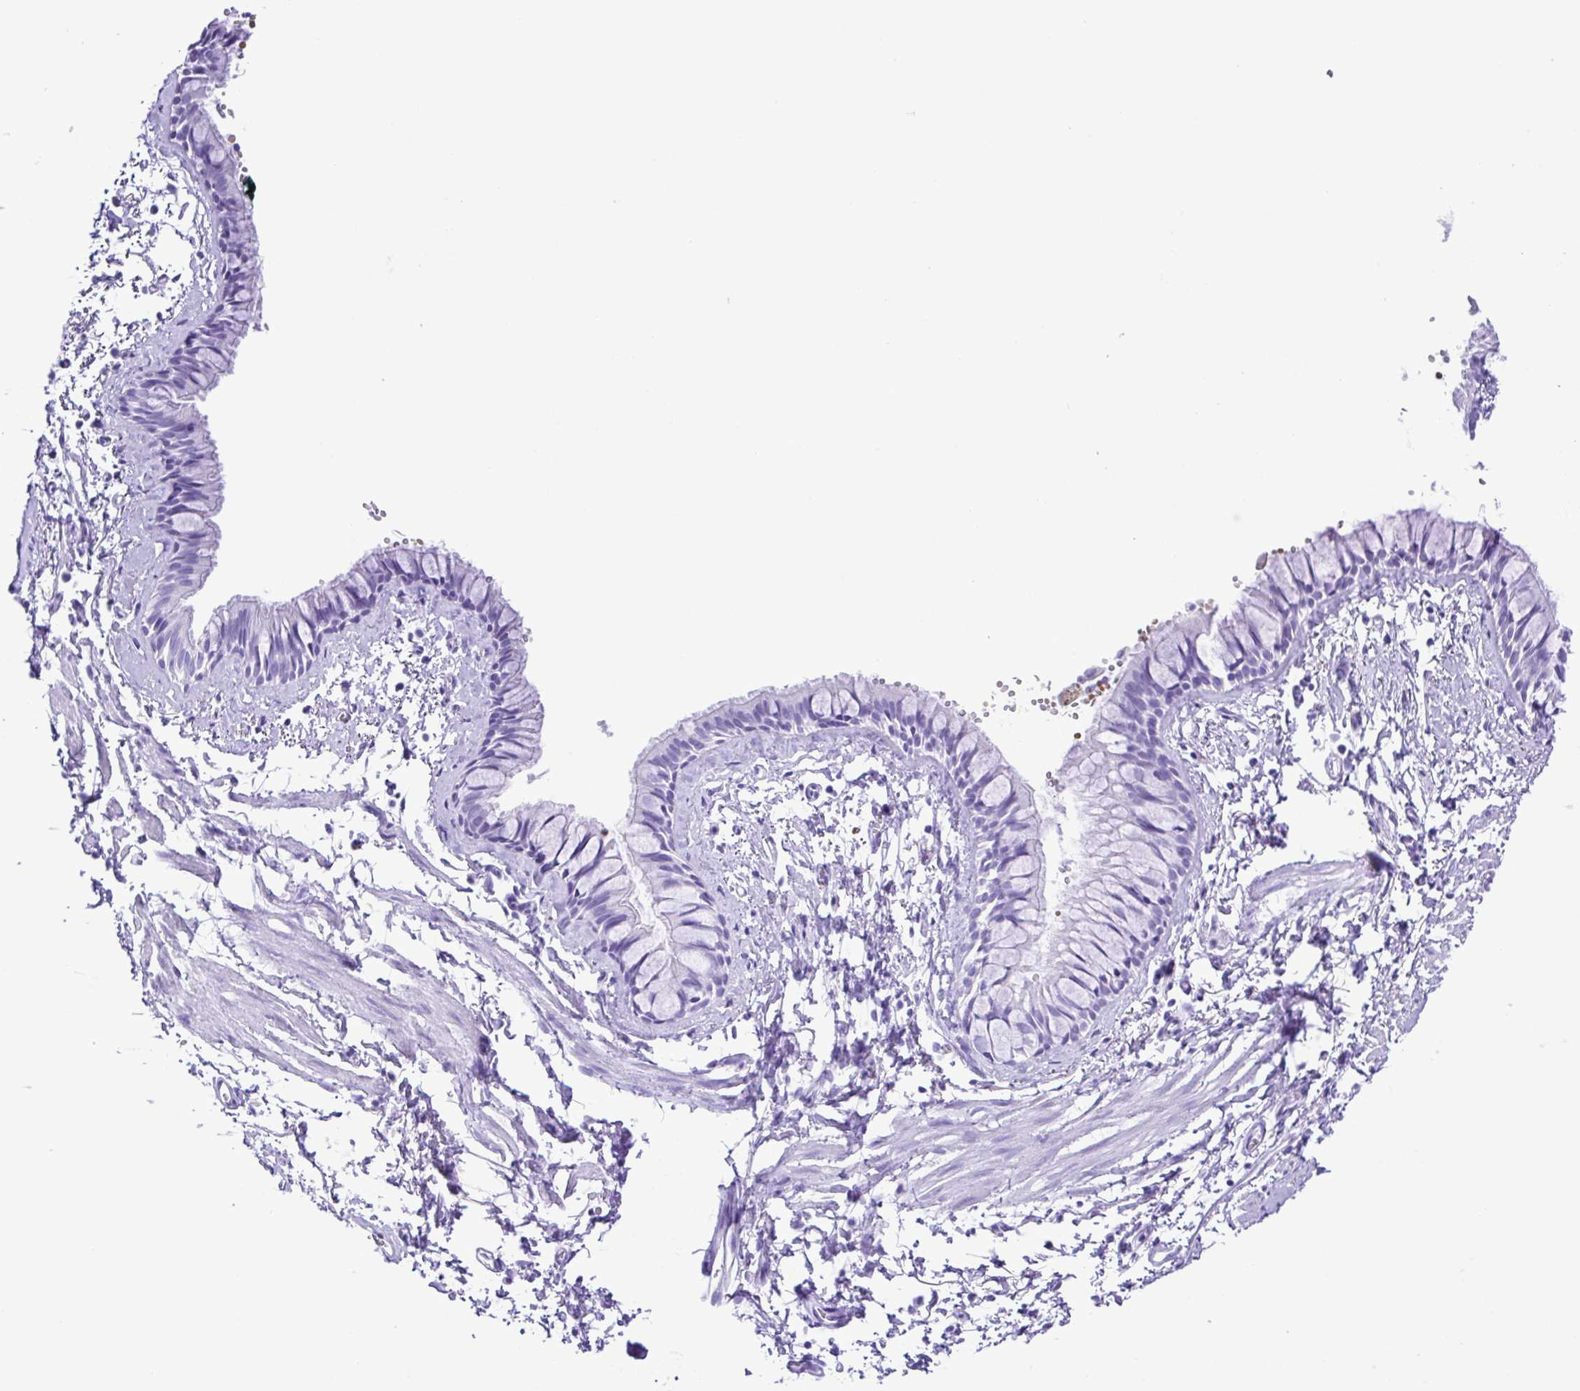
{"staining": {"intensity": "negative", "quantity": "none", "location": "none"}, "tissue": "bronchus", "cell_type": "Respiratory epithelial cells", "image_type": "normal", "snomed": [{"axis": "morphology", "description": "Normal tissue, NOS"}, {"axis": "topography", "description": "Bronchus"}], "caption": "A high-resolution photomicrograph shows immunohistochemistry staining of normal bronchus, which displays no significant expression in respiratory epithelial cells. (DAB IHC, high magnification).", "gene": "SYT1", "patient": {"sex": "female", "age": 59}}